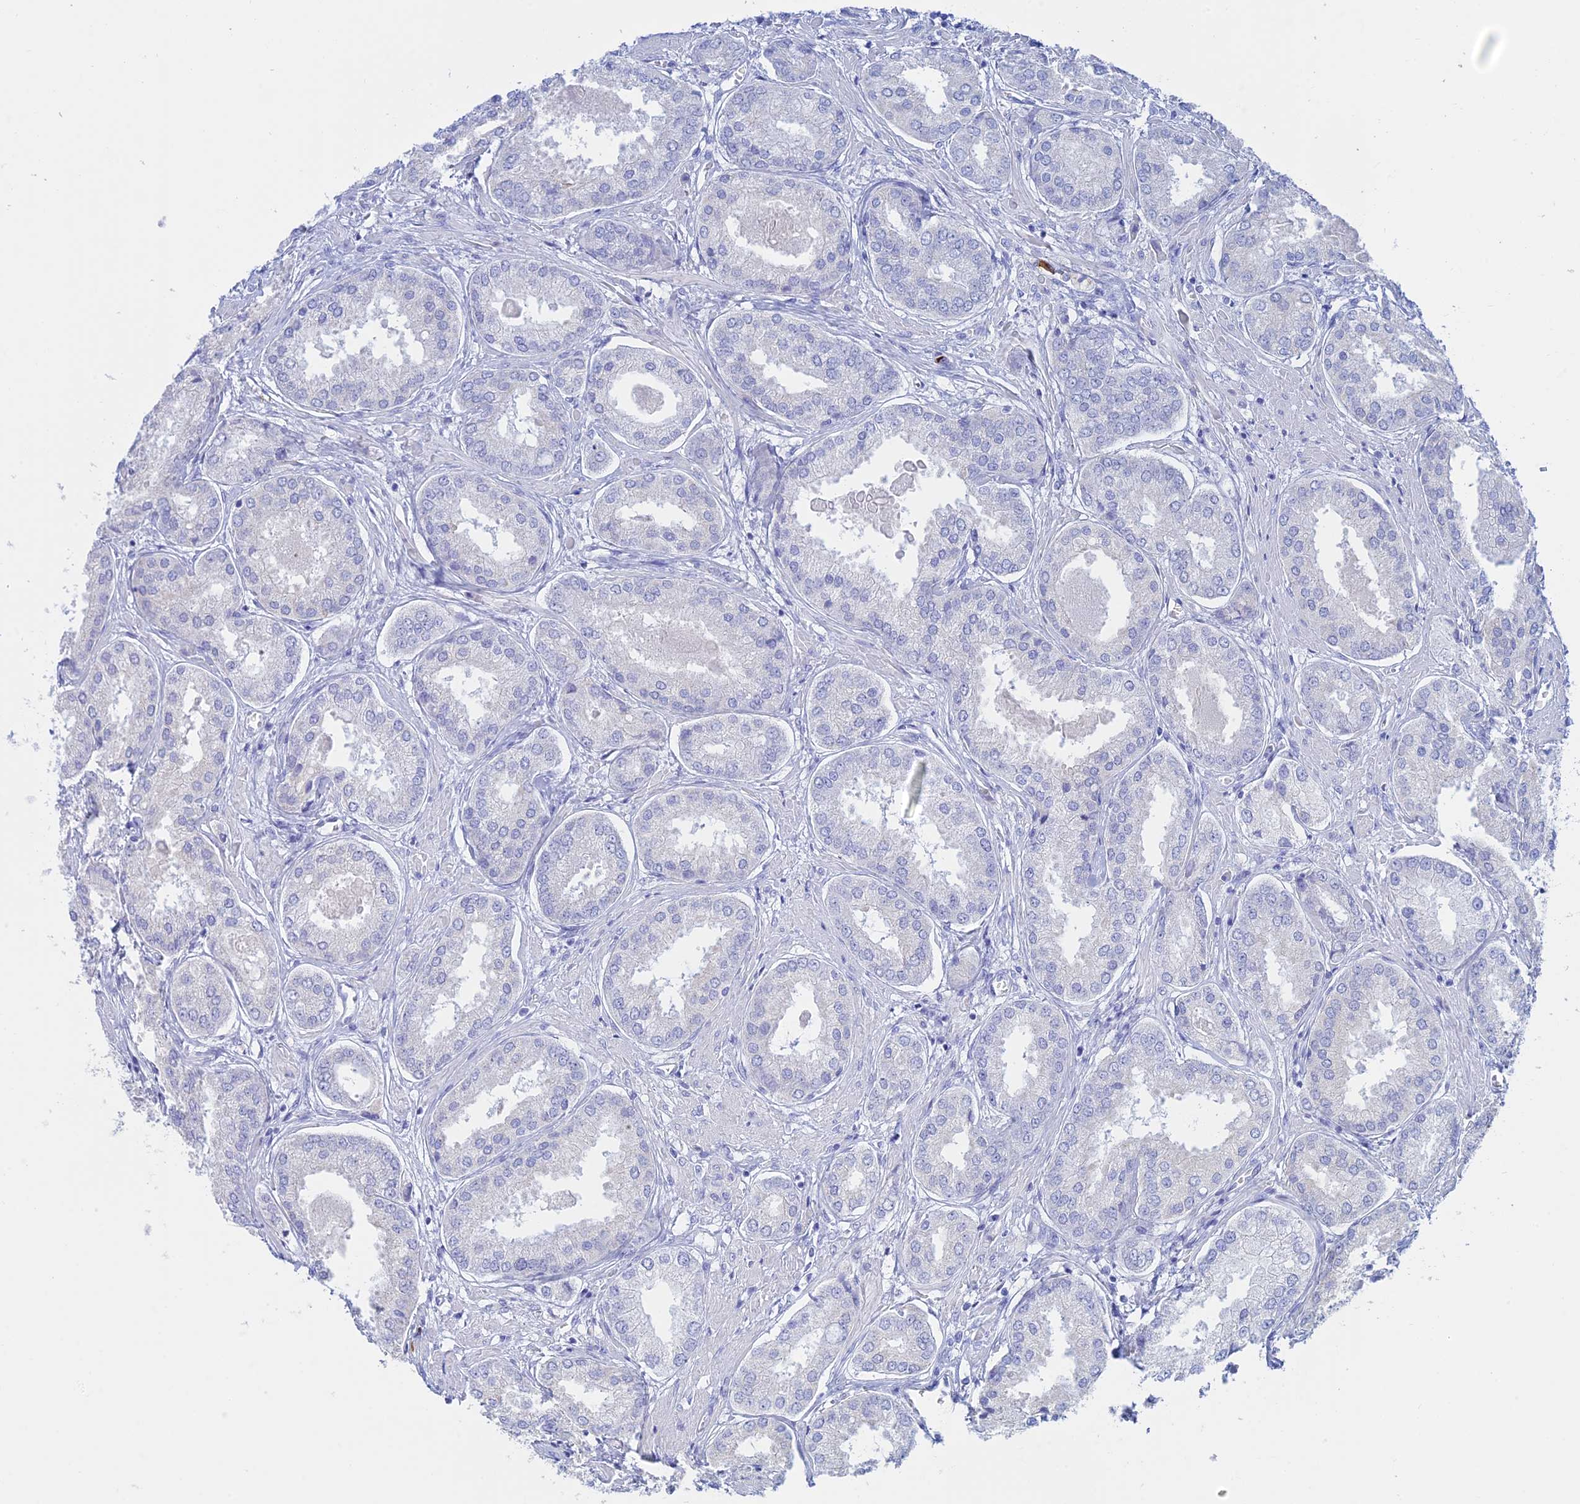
{"staining": {"intensity": "negative", "quantity": "none", "location": "none"}, "tissue": "prostate cancer", "cell_type": "Tumor cells", "image_type": "cancer", "snomed": [{"axis": "morphology", "description": "Adenocarcinoma, Low grade"}, {"axis": "topography", "description": "Prostate"}], "caption": "IHC of human prostate low-grade adenocarcinoma demonstrates no positivity in tumor cells.", "gene": "CEP152", "patient": {"sex": "male", "age": 68}}